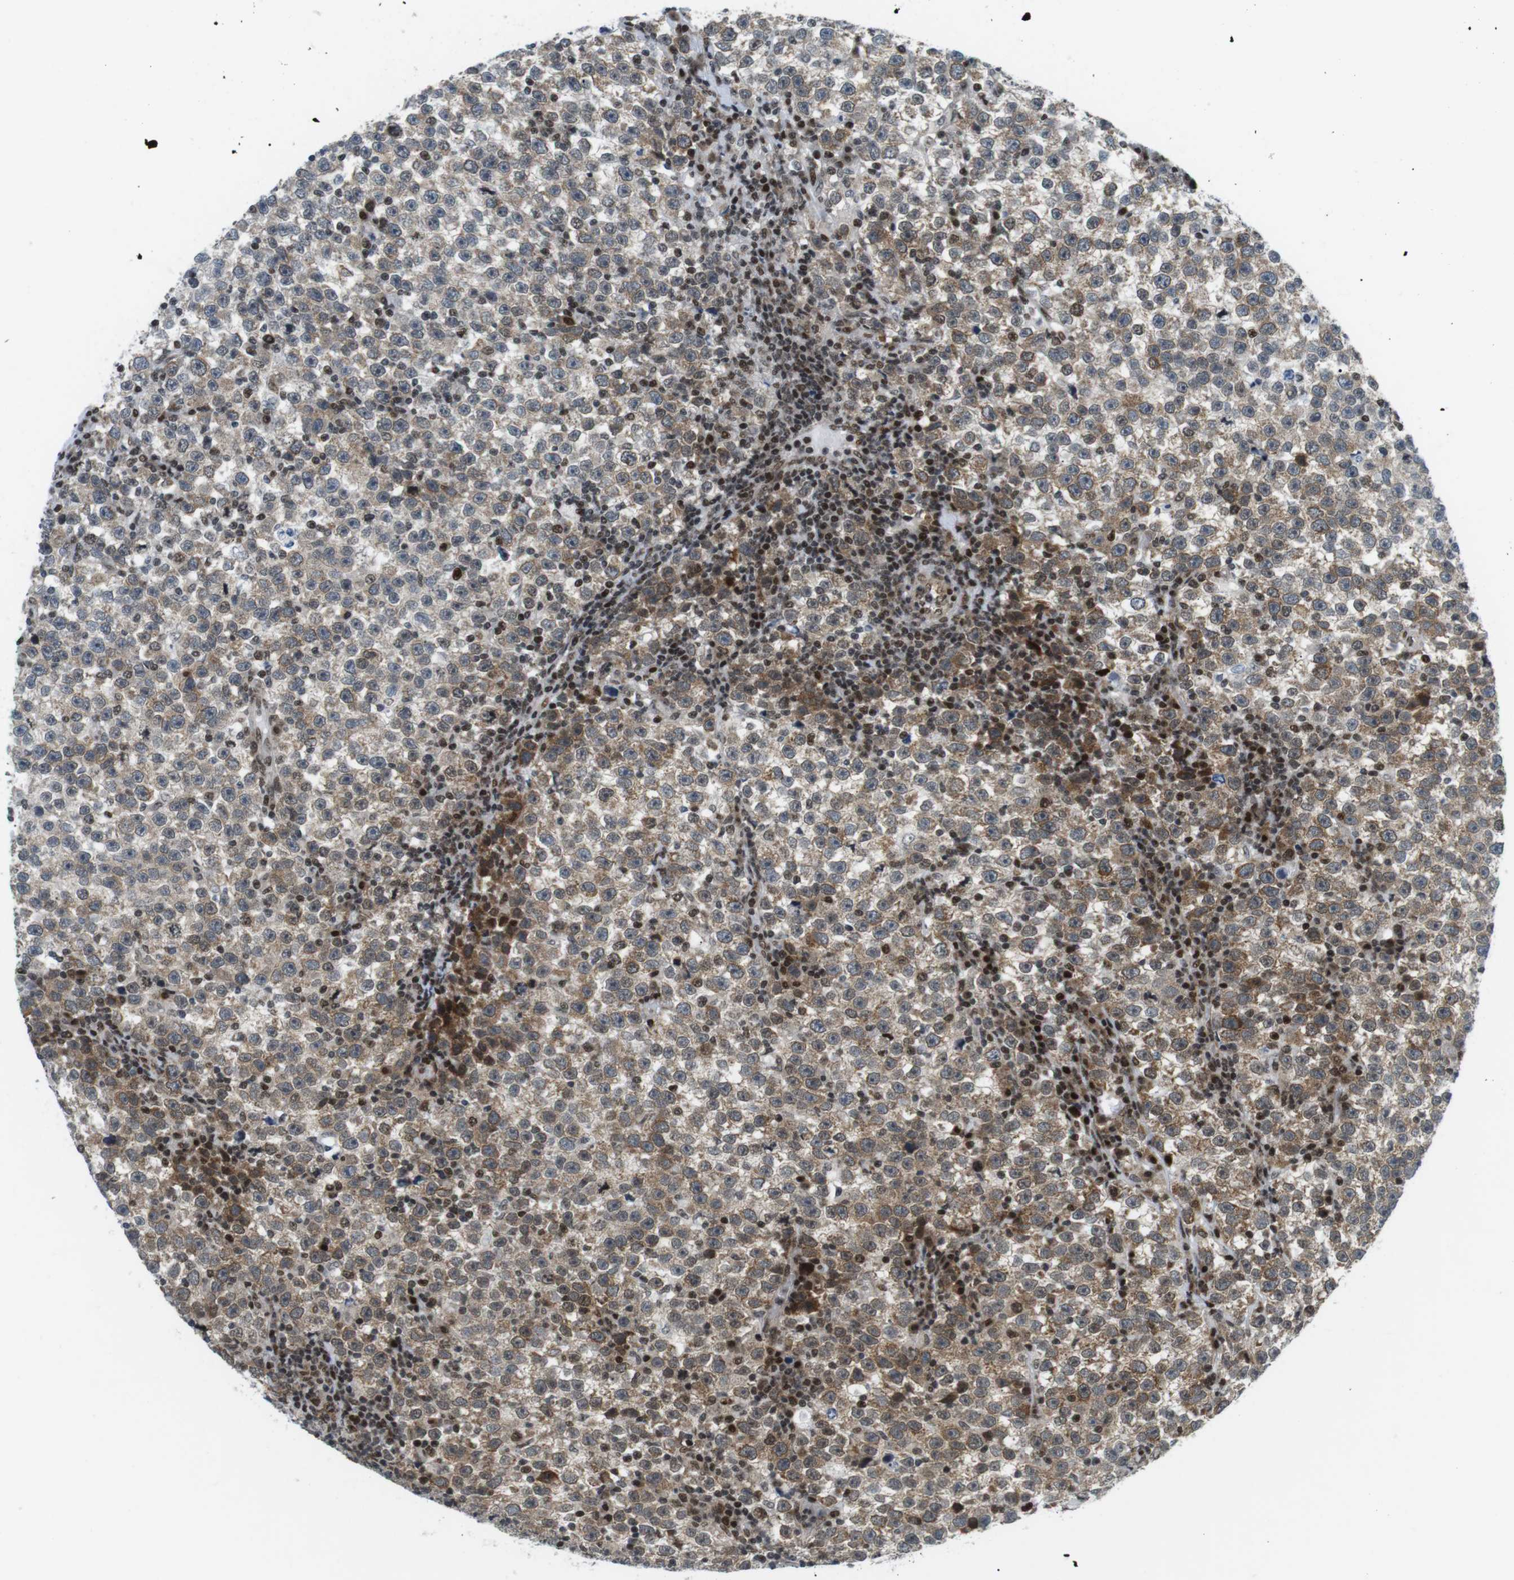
{"staining": {"intensity": "moderate", "quantity": ">75%", "location": "cytoplasmic/membranous"}, "tissue": "testis cancer", "cell_type": "Tumor cells", "image_type": "cancer", "snomed": [{"axis": "morphology", "description": "Seminoma, NOS"}, {"axis": "topography", "description": "Testis"}], "caption": "An immunohistochemistry (IHC) histopathology image of tumor tissue is shown. Protein staining in brown shows moderate cytoplasmic/membranous positivity in seminoma (testis) within tumor cells.", "gene": "CDC27", "patient": {"sex": "male", "age": 43}}